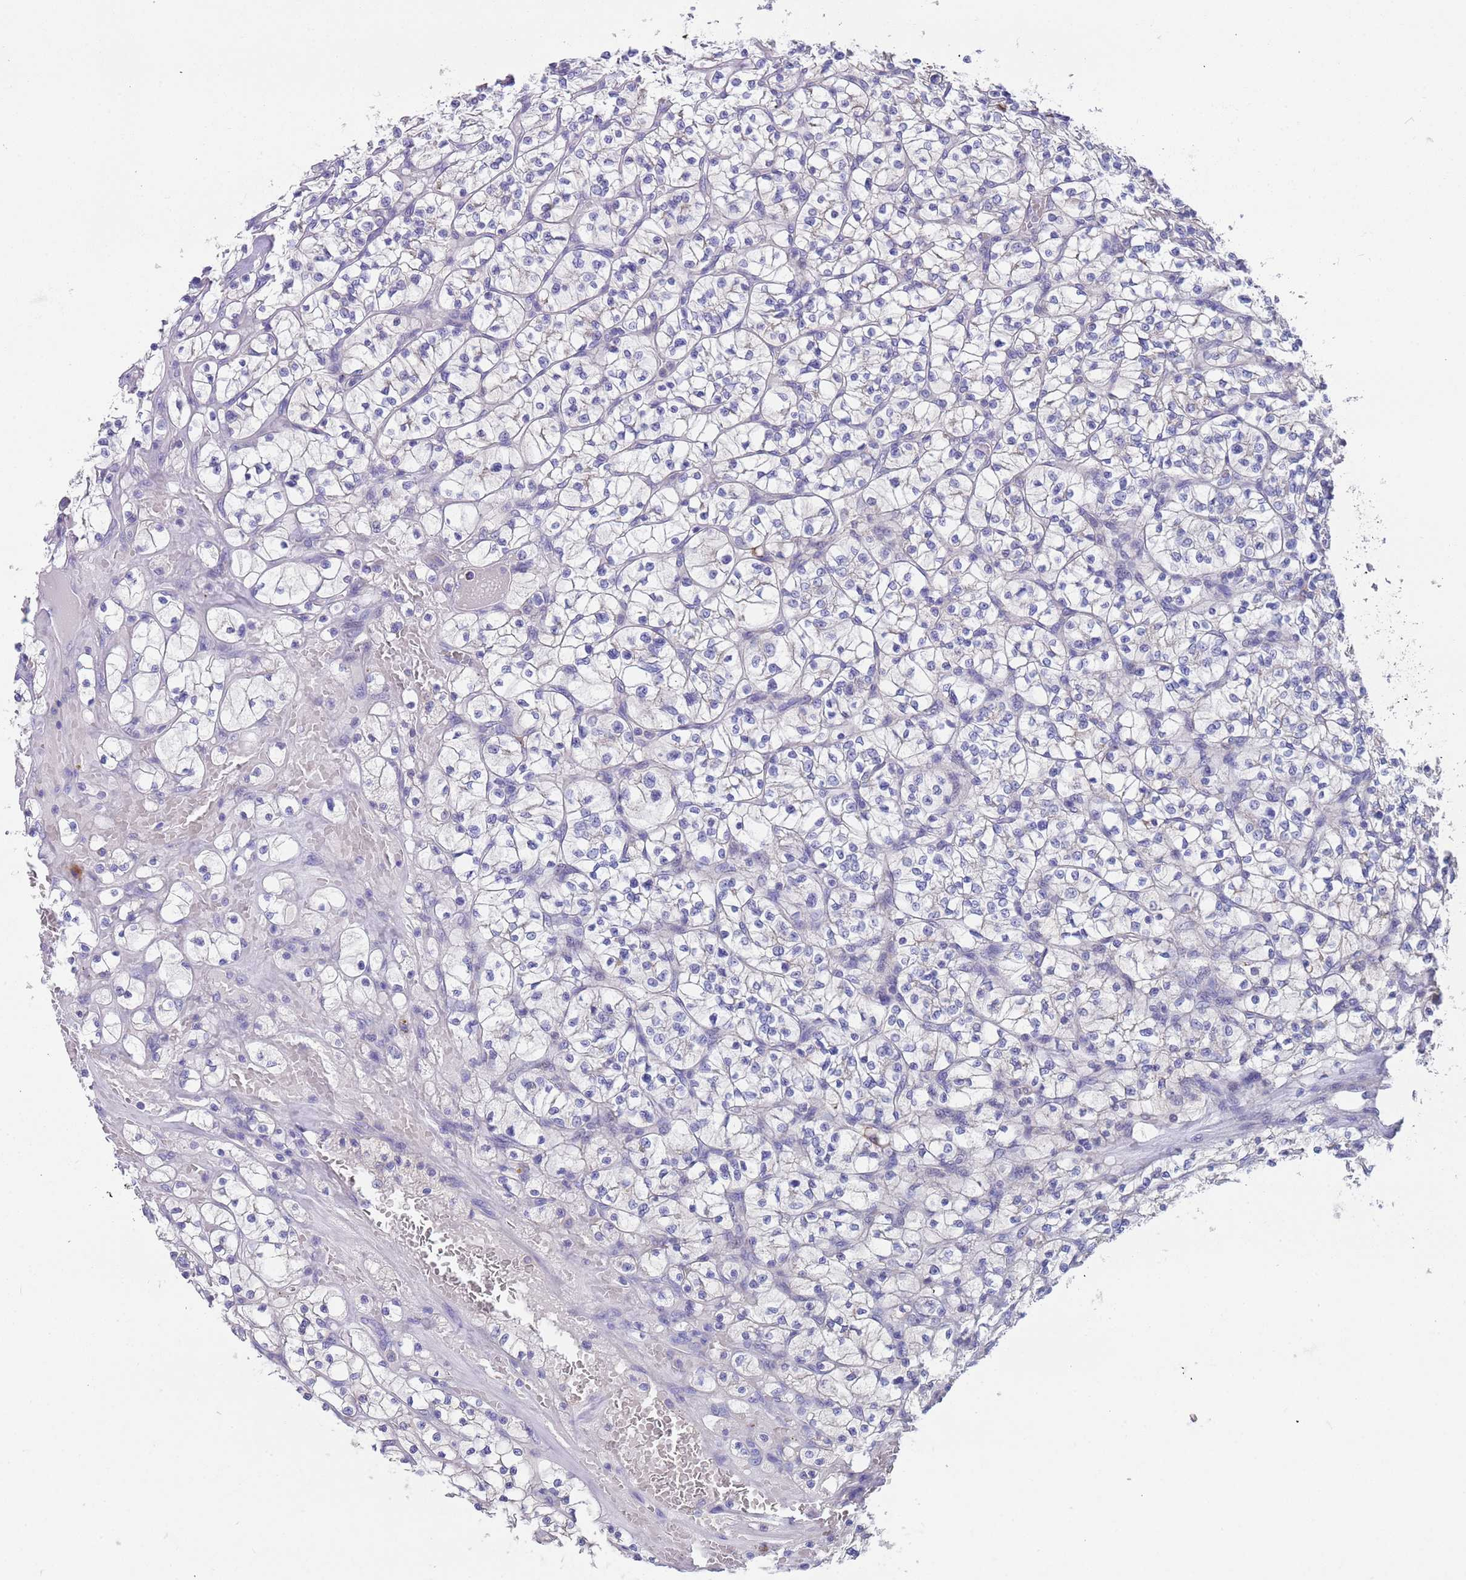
{"staining": {"intensity": "negative", "quantity": "none", "location": "none"}, "tissue": "renal cancer", "cell_type": "Tumor cells", "image_type": "cancer", "snomed": [{"axis": "morphology", "description": "Adenocarcinoma, NOS"}, {"axis": "topography", "description": "Kidney"}], "caption": "Tumor cells are negative for protein expression in human renal adenocarcinoma.", "gene": "TYW1", "patient": {"sex": "female", "age": 64}}